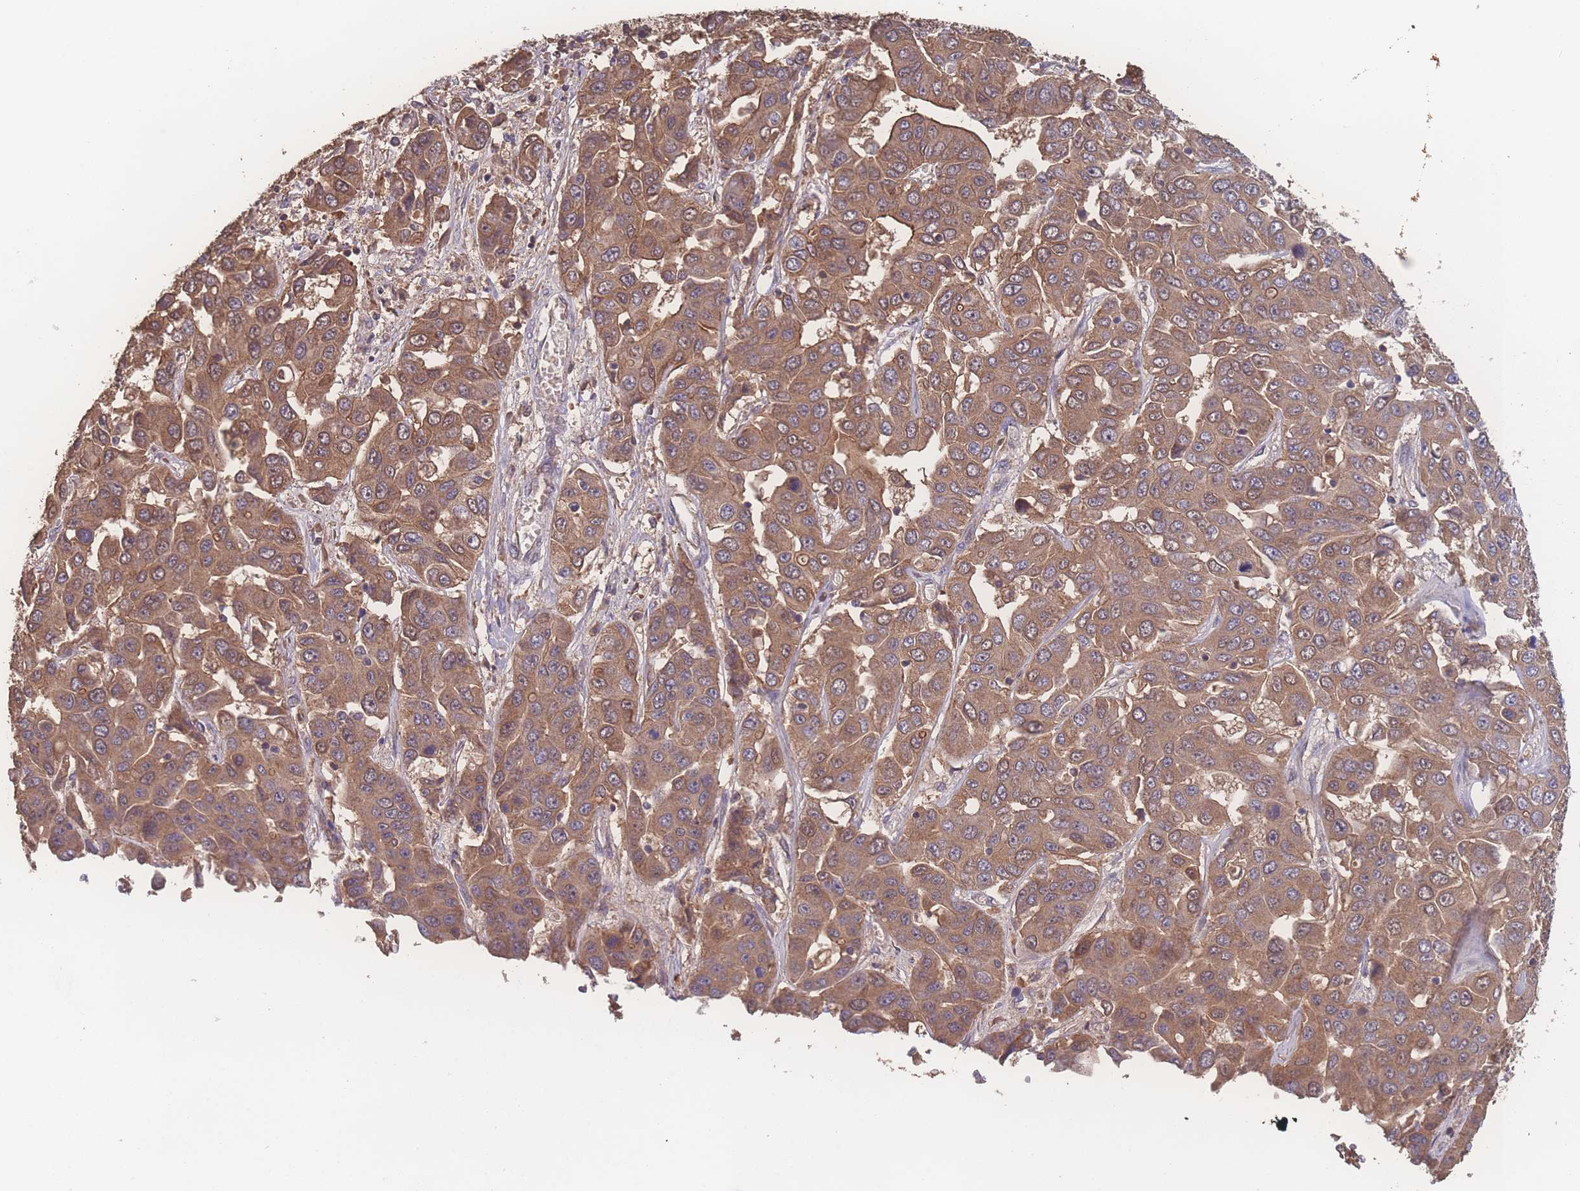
{"staining": {"intensity": "moderate", "quantity": ">75%", "location": "cytoplasmic/membranous"}, "tissue": "liver cancer", "cell_type": "Tumor cells", "image_type": "cancer", "snomed": [{"axis": "morphology", "description": "Cholangiocarcinoma"}, {"axis": "topography", "description": "Liver"}], "caption": "Protein staining shows moderate cytoplasmic/membranous staining in about >75% of tumor cells in liver cholangiocarcinoma.", "gene": "ATXN10", "patient": {"sex": "female", "age": 52}}